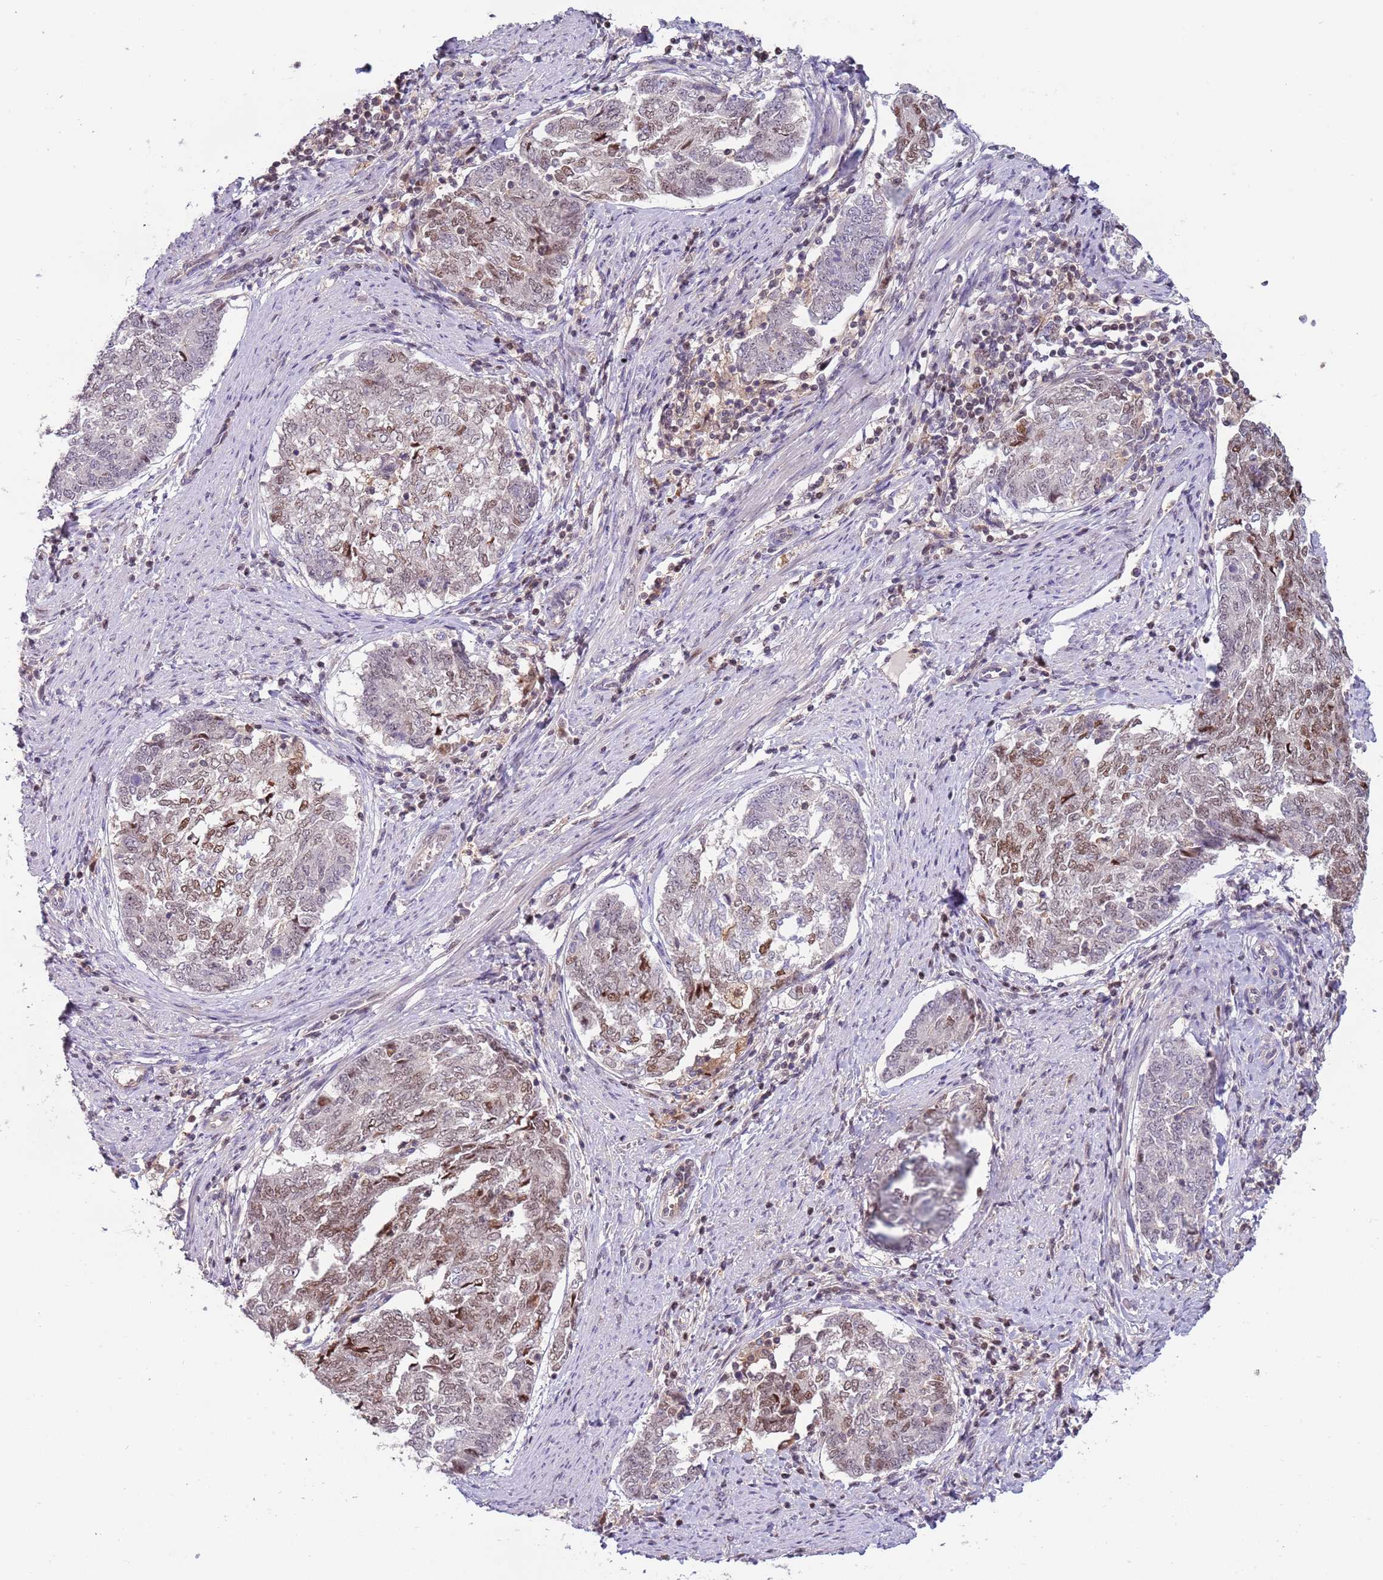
{"staining": {"intensity": "moderate", "quantity": "25%-75%", "location": "nuclear"}, "tissue": "endometrial cancer", "cell_type": "Tumor cells", "image_type": "cancer", "snomed": [{"axis": "morphology", "description": "Adenocarcinoma, NOS"}, {"axis": "topography", "description": "Endometrium"}], "caption": "The image displays a brown stain indicating the presence of a protein in the nuclear of tumor cells in adenocarcinoma (endometrial).", "gene": "GSTO2", "patient": {"sex": "female", "age": 80}}